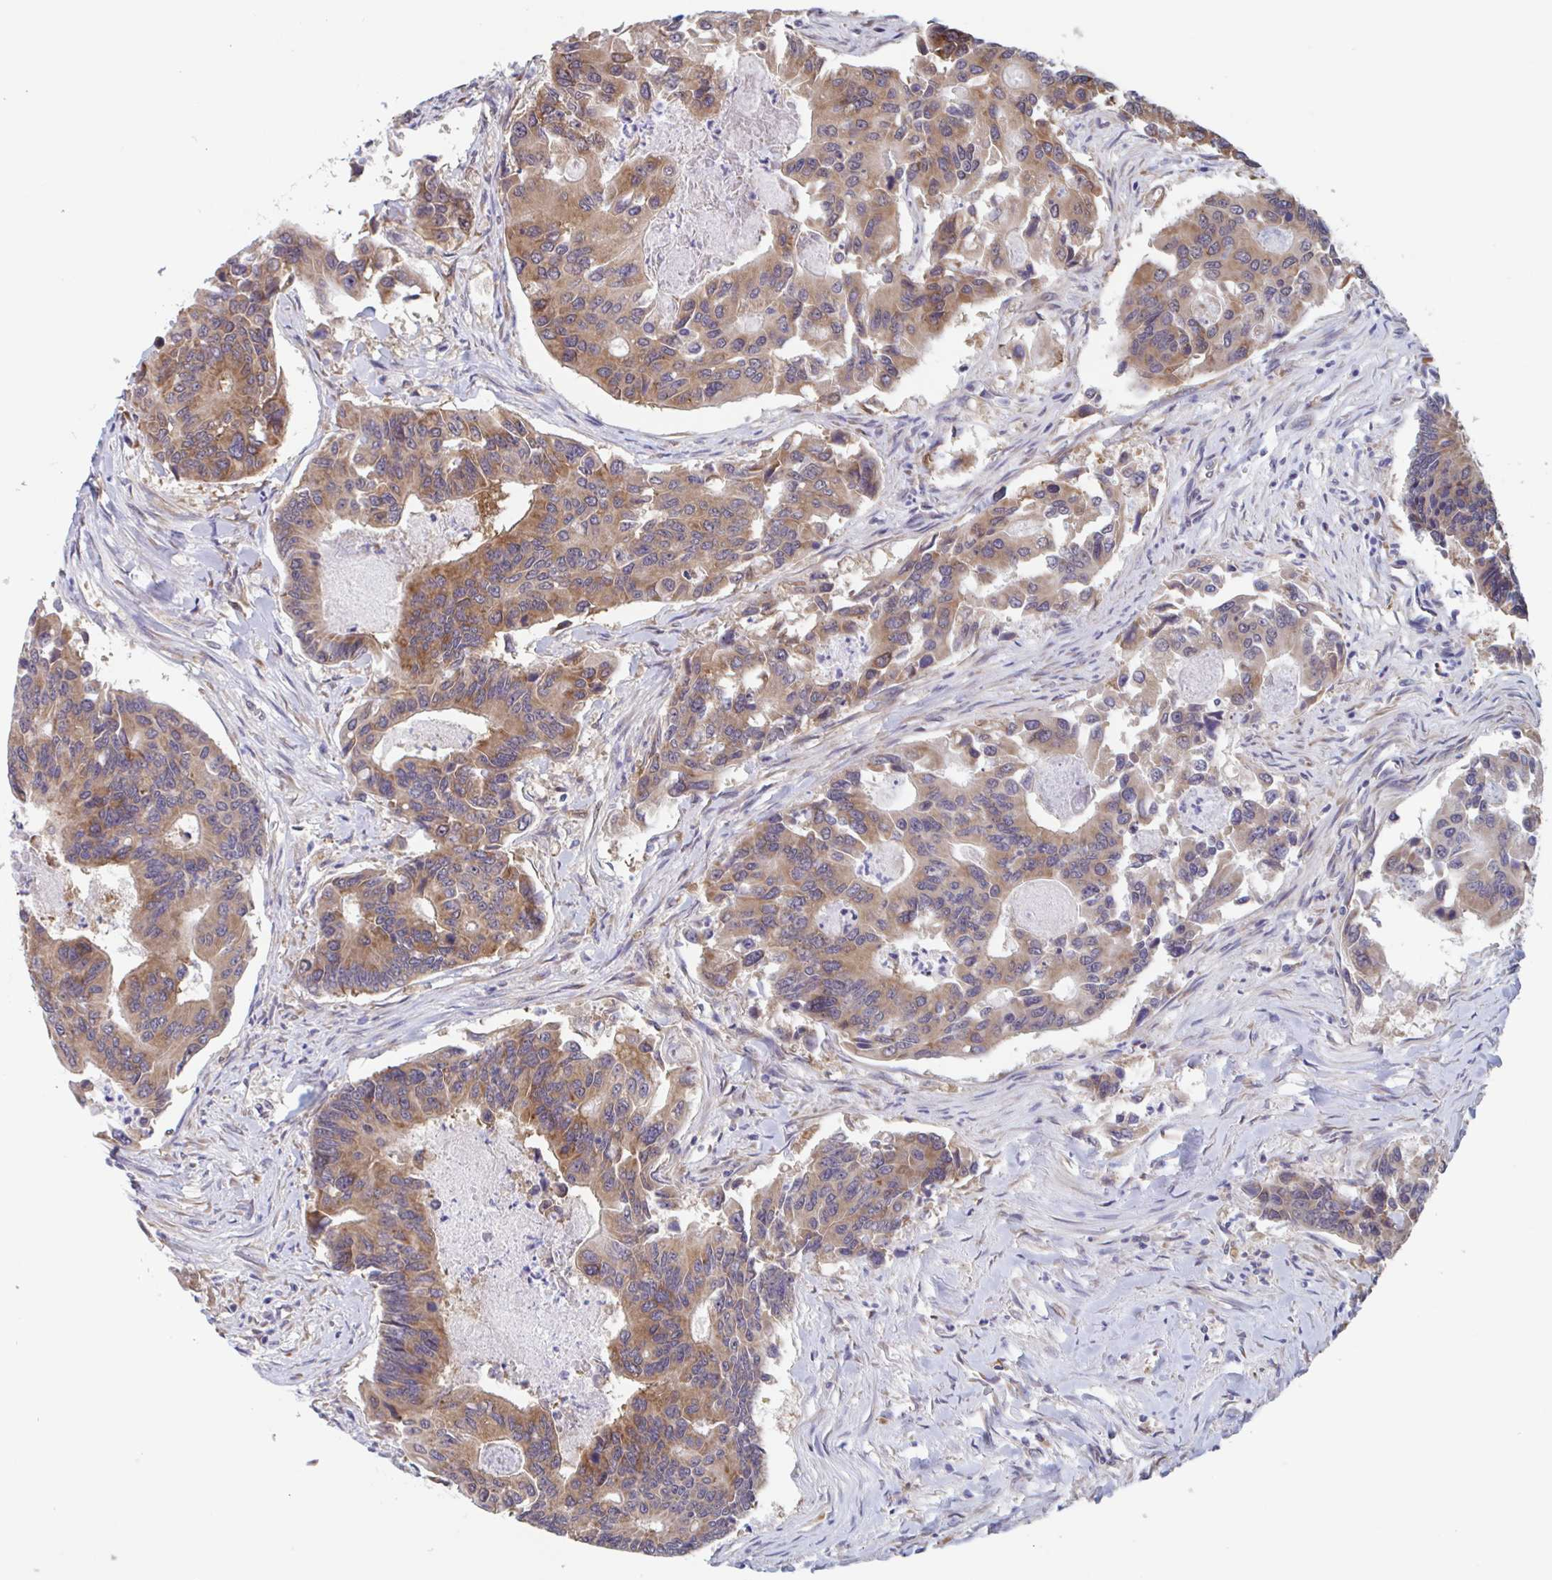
{"staining": {"intensity": "moderate", "quantity": ">75%", "location": "cytoplasmic/membranous"}, "tissue": "colorectal cancer", "cell_type": "Tumor cells", "image_type": "cancer", "snomed": [{"axis": "morphology", "description": "Adenocarcinoma, NOS"}, {"axis": "topography", "description": "Colon"}], "caption": "Protein staining of colorectal cancer tissue exhibits moderate cytoplasmic/membranous positivity in approximately >75% of tumor cells. The protein of interest is shown in brown color, while the nuclei are stained blue.", "gene": "SNX8", "patient": {"sex": "female", "age": 67}}